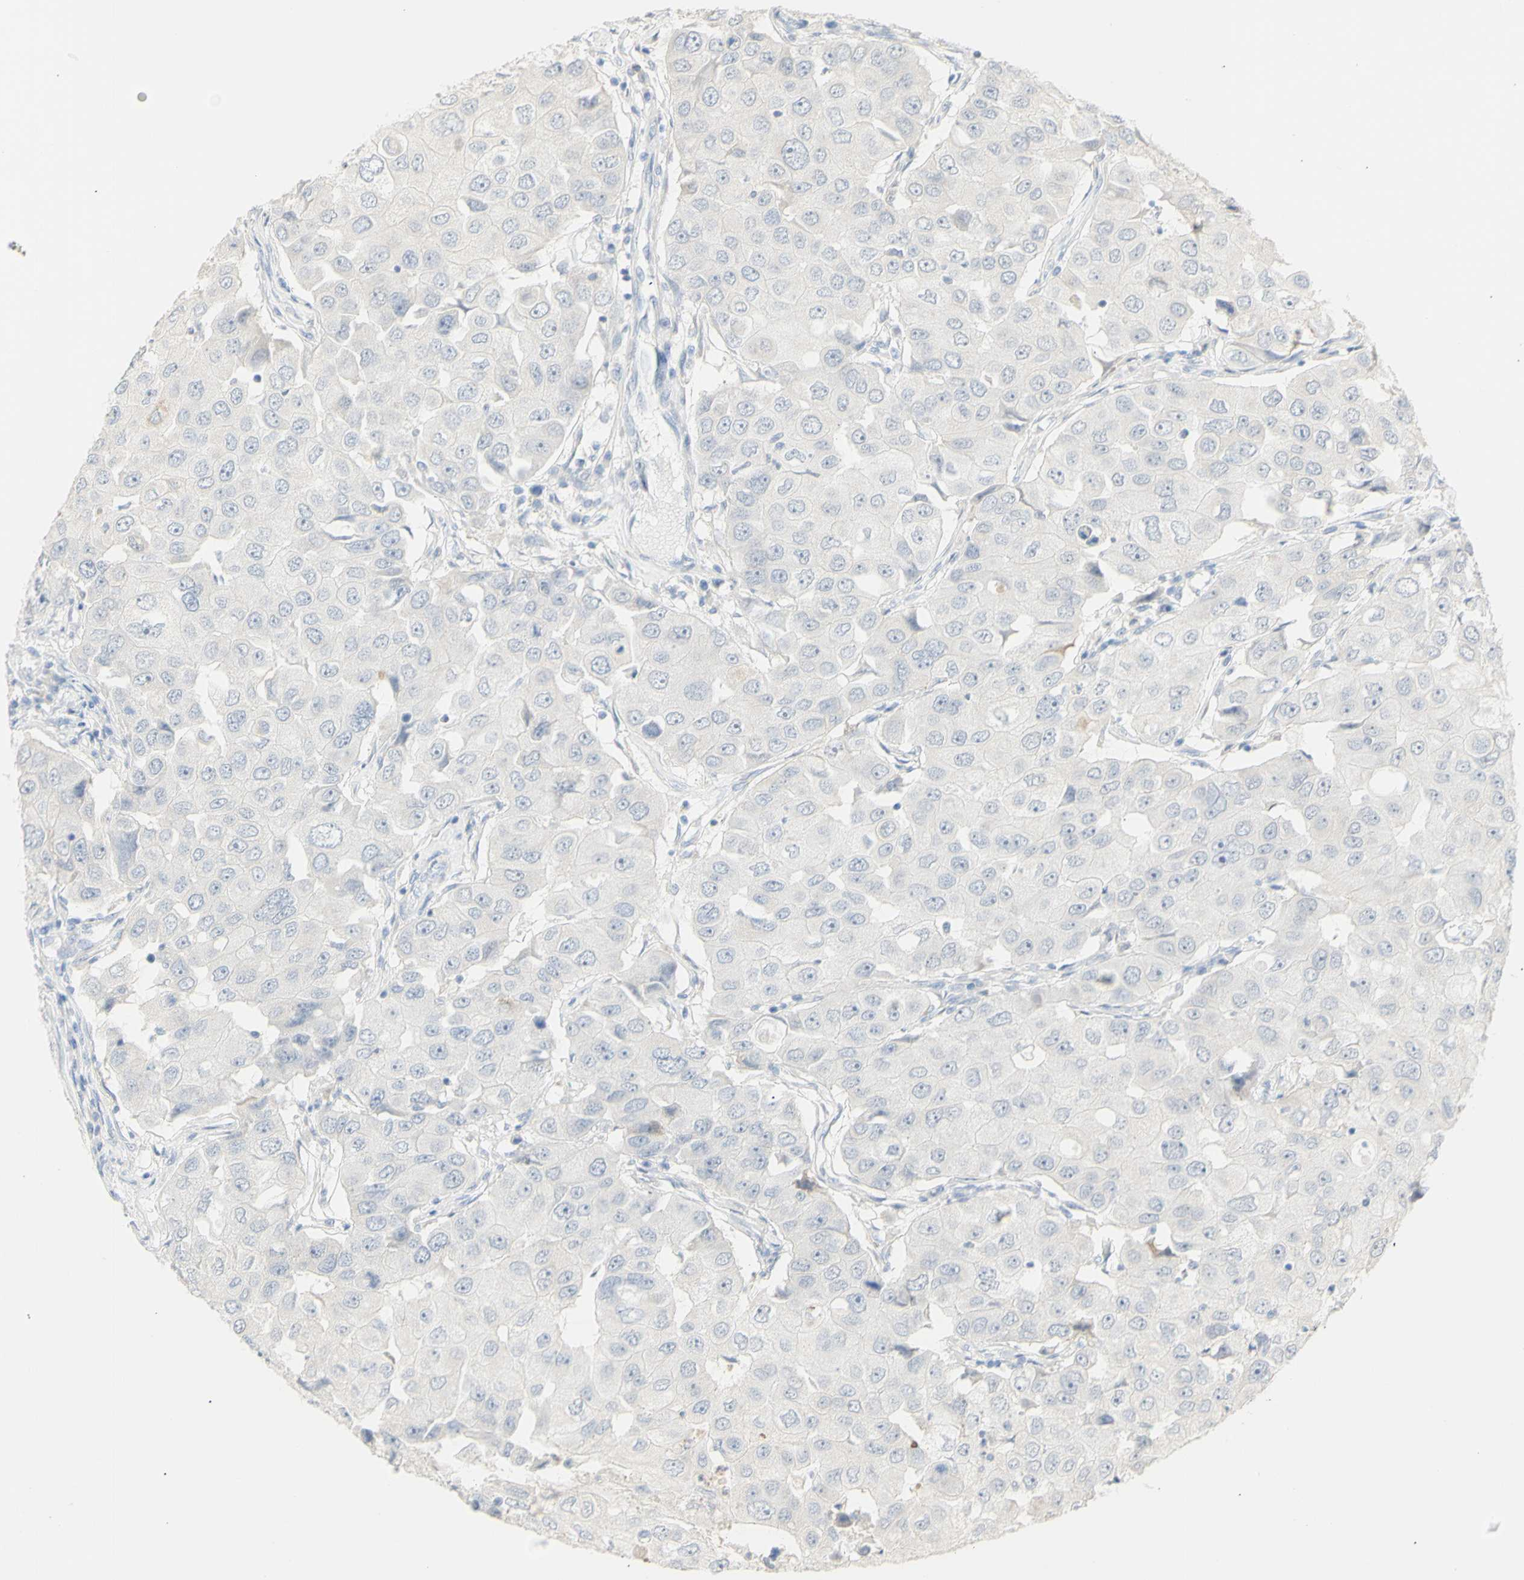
{"staining": {"intensity": "negative", "quantity": "none", "location": "none"}, "tissue": "breast cancer", "cell_type": "Tumor cells", "image_type": "cancer", "snomed": [{"axis": "morphology", "description": "Duct carcinoma"}, {"axis": "topography", "description": "Breast"}], "caption": "Breast cancer was stained to show a protein in brown. There is no significant expression in tumor cells. Brightfield microscopy of immunohistochemistry (IHC) stained with DAB (brown) and hematoxylin (blue), captured at high magnification.", "gene": "B4GALNT3", "patient": {"sex": "female", "age": 27}}